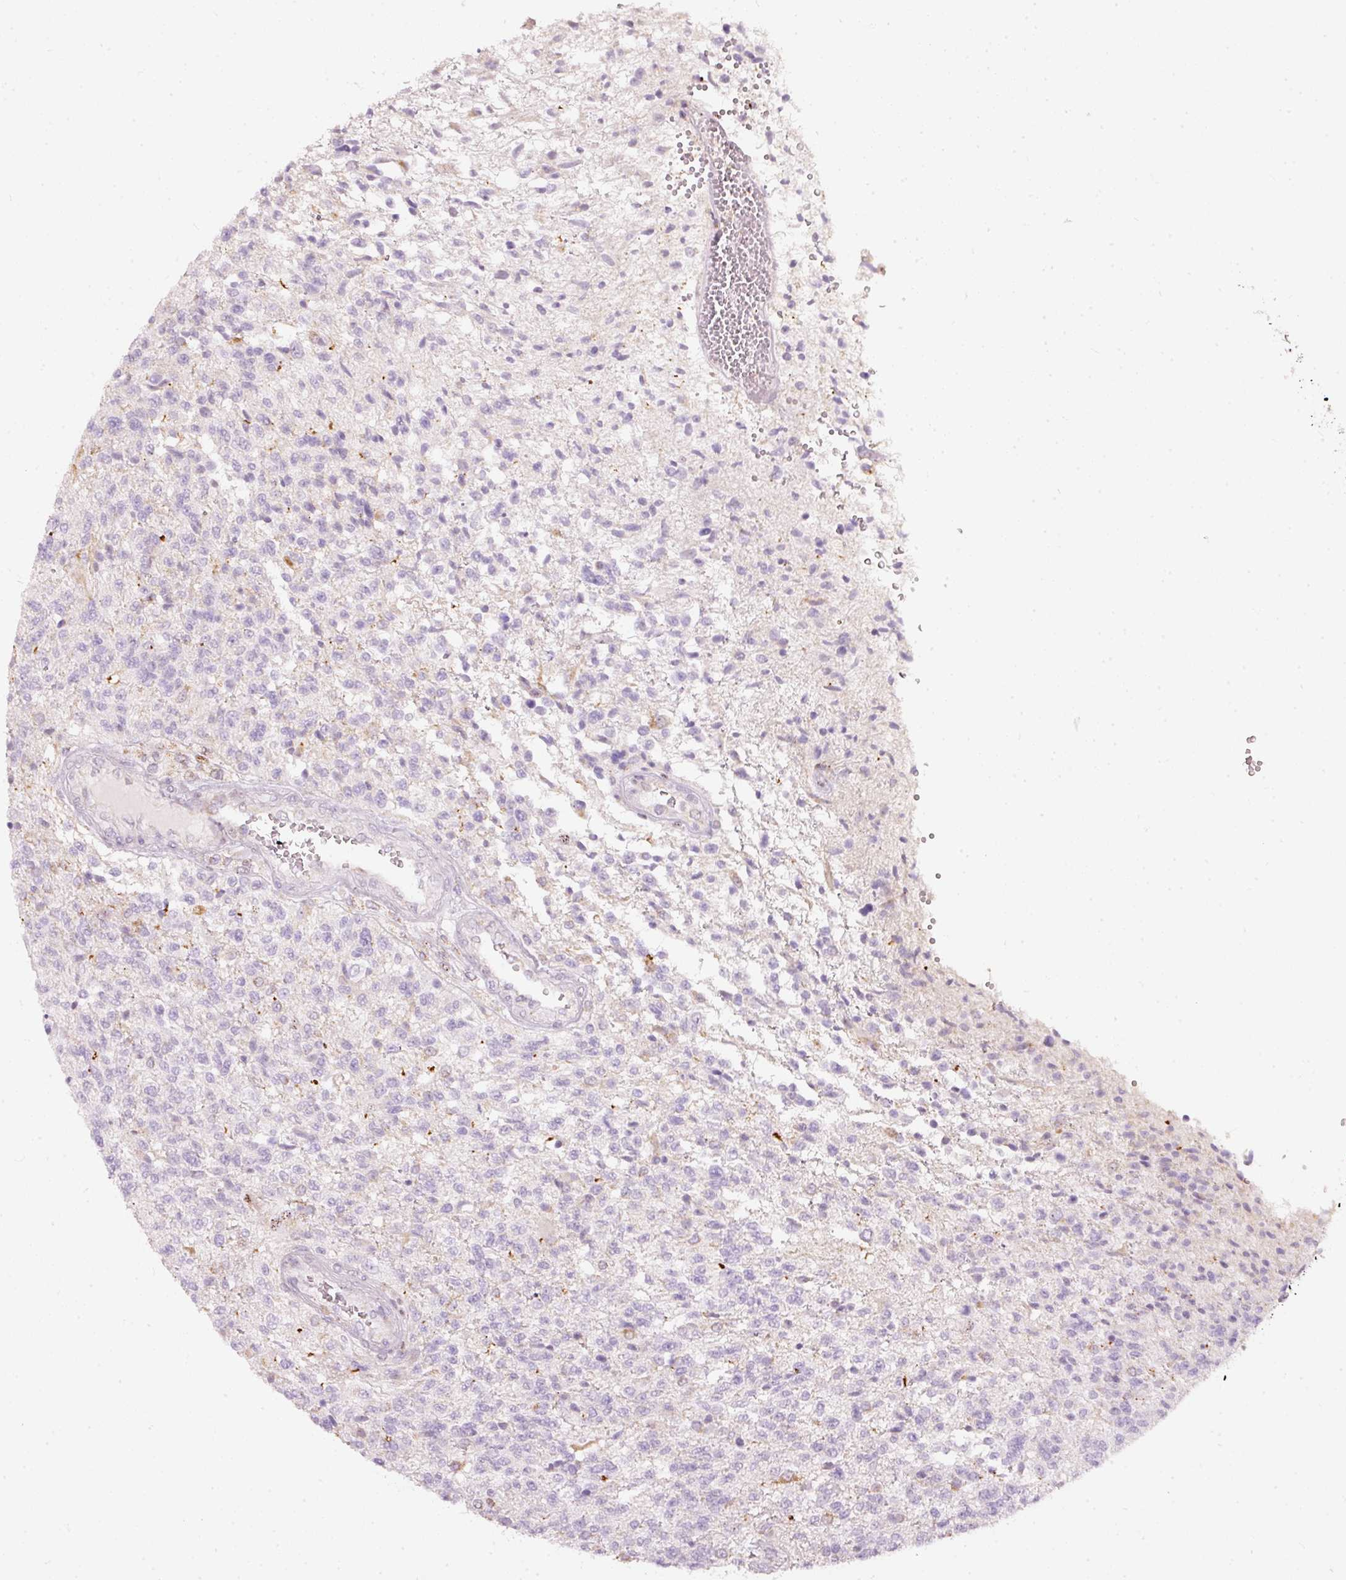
{"staining": {"intensity": "negative", "quantity": "none", "location": "none"}, "tissue": "glioma", "cell_type": "Tumor cells", "image_type": "cancer", "snomed": [{"axis": "morphology", "description": "Glioma, malignant, High grade"}, {"axis": "topography", "description": "Brain"}], "caption": "High power microscopy histopathology image of an IHC photomicrograph of malignant glioma (high-grade), revealing no significant staining in tumor cells. (Stains: DAB IHC with hematoxylin counter stain, Microscopy: brightfield microscopy at high magnification).", "gene": "RNF39", "patient": {"sex": "male", "age": 56}}